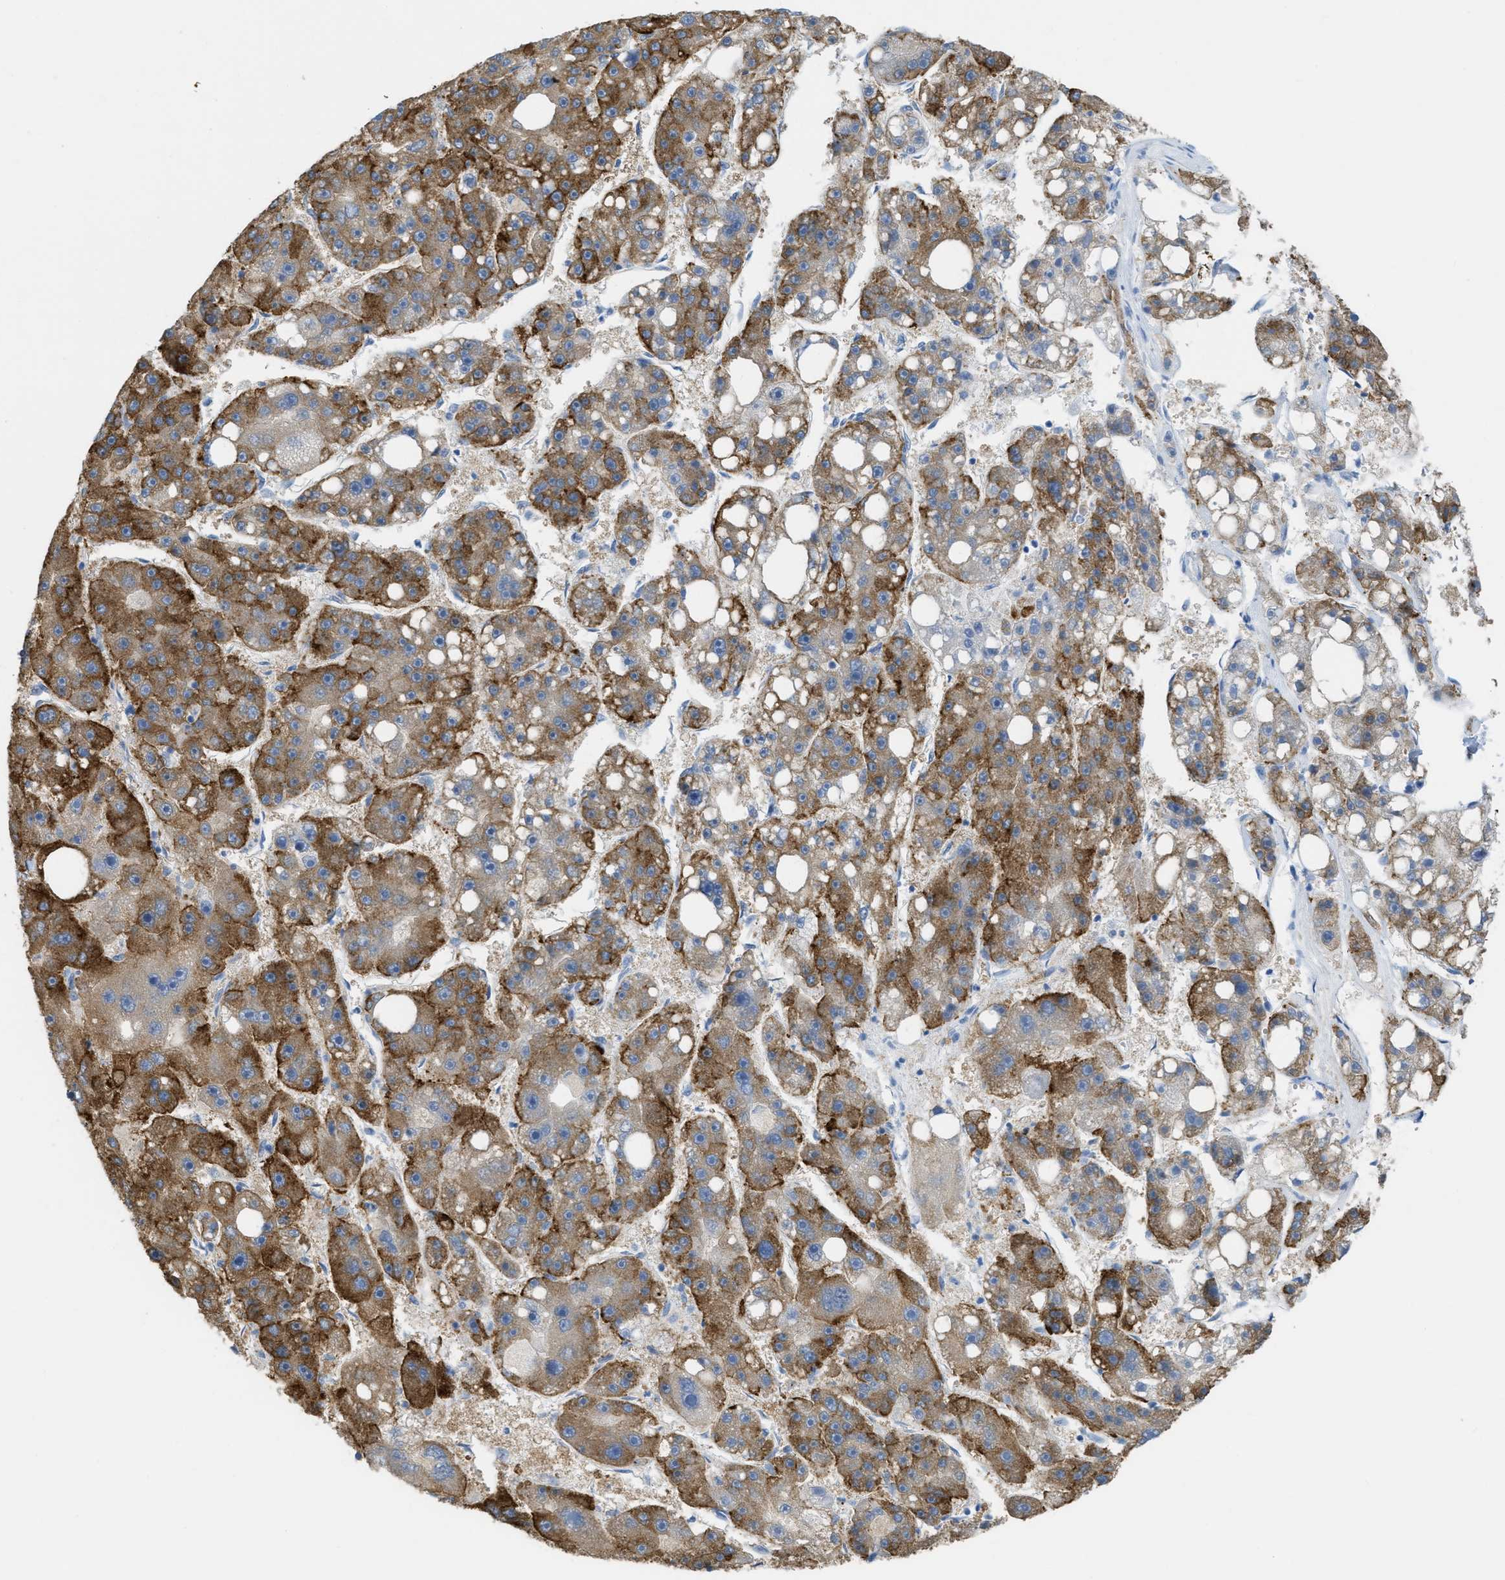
{"staining": {"intensity": "strong", "quantity": ">75%", "location": "cytoplasmic/membranous"}, "tissue": "liver cancer", "cell_type": "Tumor cells", "image_type": "cancer", "snomed": [{"axis": "morphology", "description": "Carcinoma, Hepatocellular, NOS"}, {"axis": "topography", "description": "Liver"}], "caption": "DAB (3,3'-diaminobenzidine) immunohistochemical staining of liver cancer shows strong cytoplasmic/membranous protein positivity in approximately >75% of tumor cells.", "gene": "ASGR1", "patient": {"sex": "female", "age": 61}}